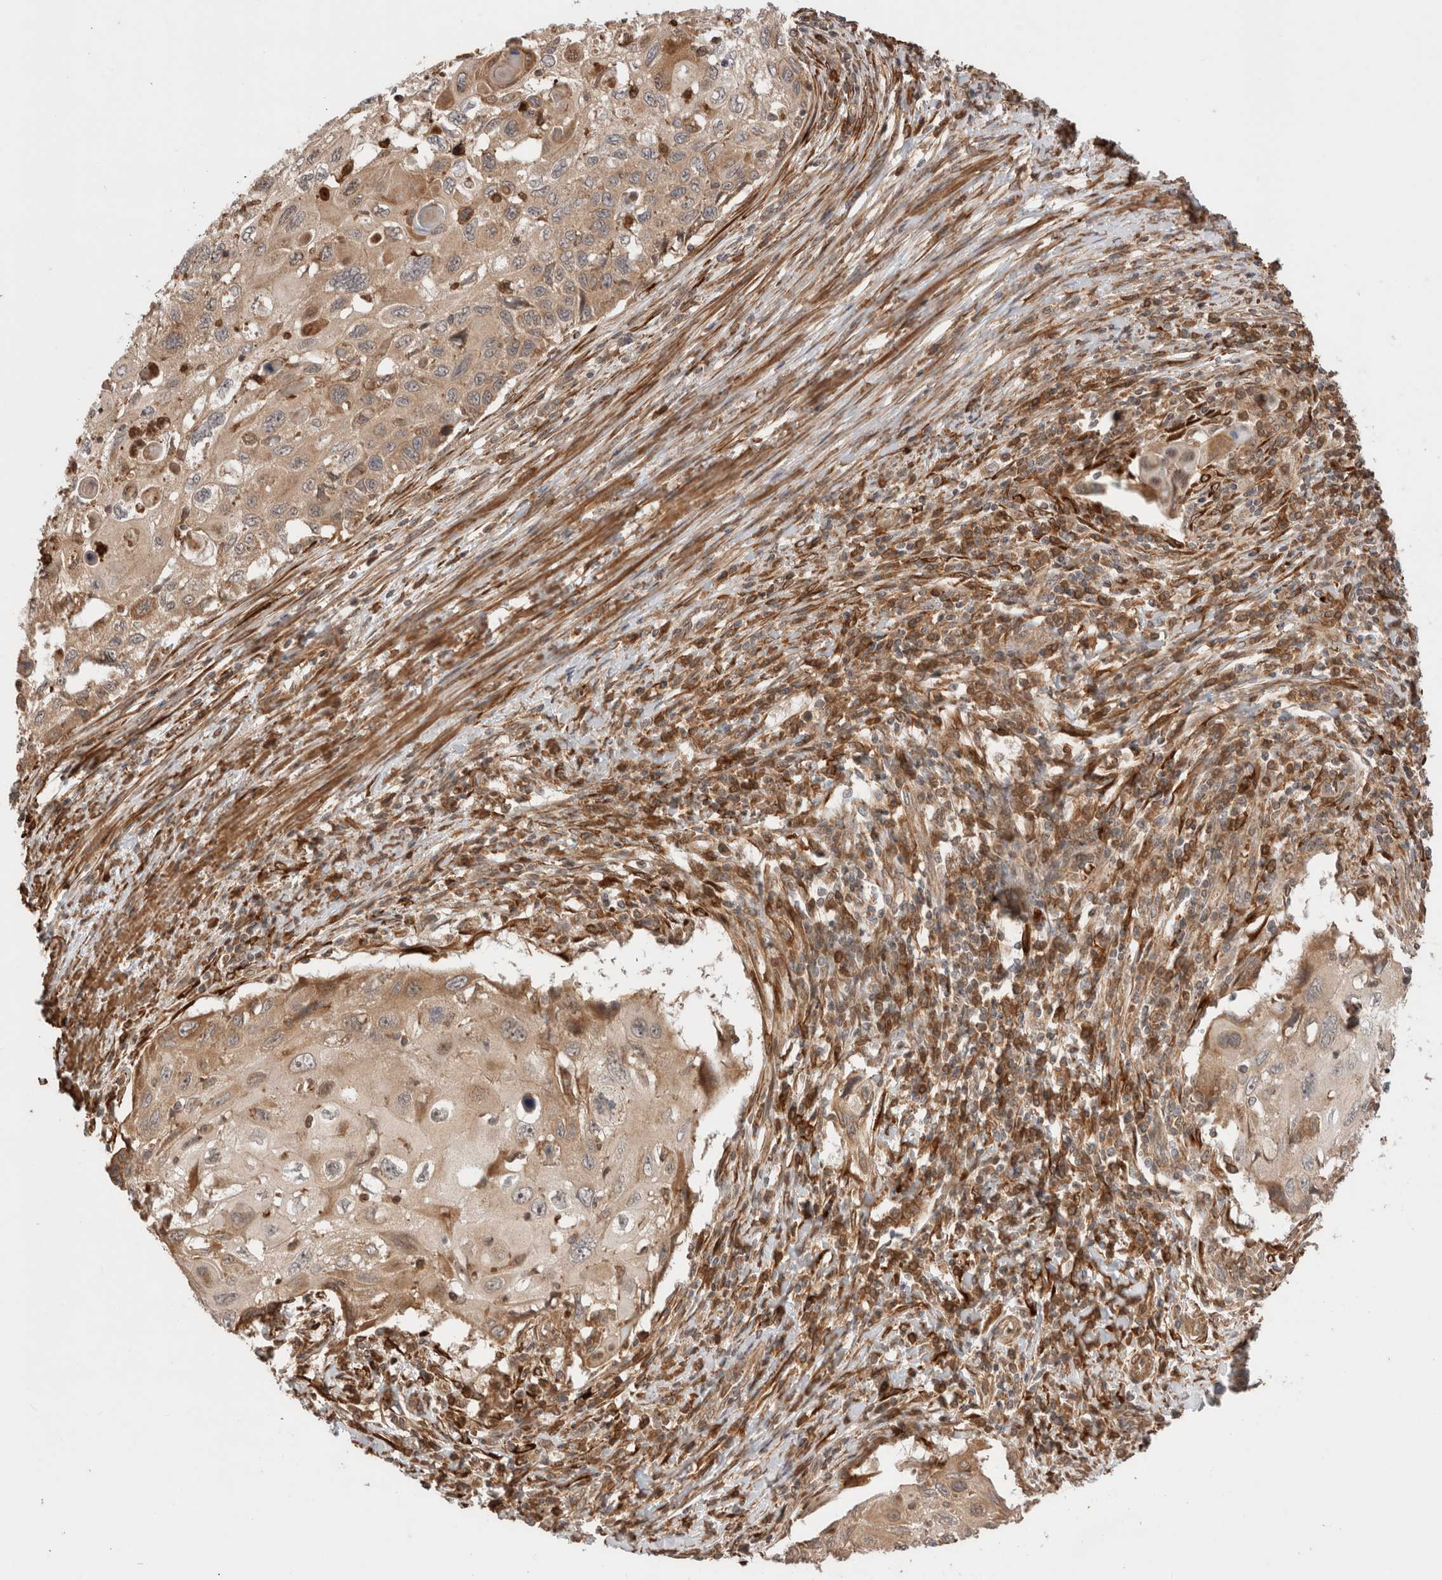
{"staining": {"intensity": "weak", "quantity": ">75%", "location": "cytoplasmic/membranous"}, "tissue": "cervical cancer", "cell_type": "Tumor cells", "image_type": "cancer", "snomed": [{"axis": "morphology", "description": "Squamous cell carcinoma, NOS"}, {"axis": "topography", "description": "Cervix"}], "caption": "This photomicrograph reveals immunohistochemistry staining of squamous cell carcinoma (cervical), with low weak cytoplasmic/membranous positivity in approximately >75% of tumor cells.", "gene": "ZNF649", "patient": {"sex": "female", "age": 70}}